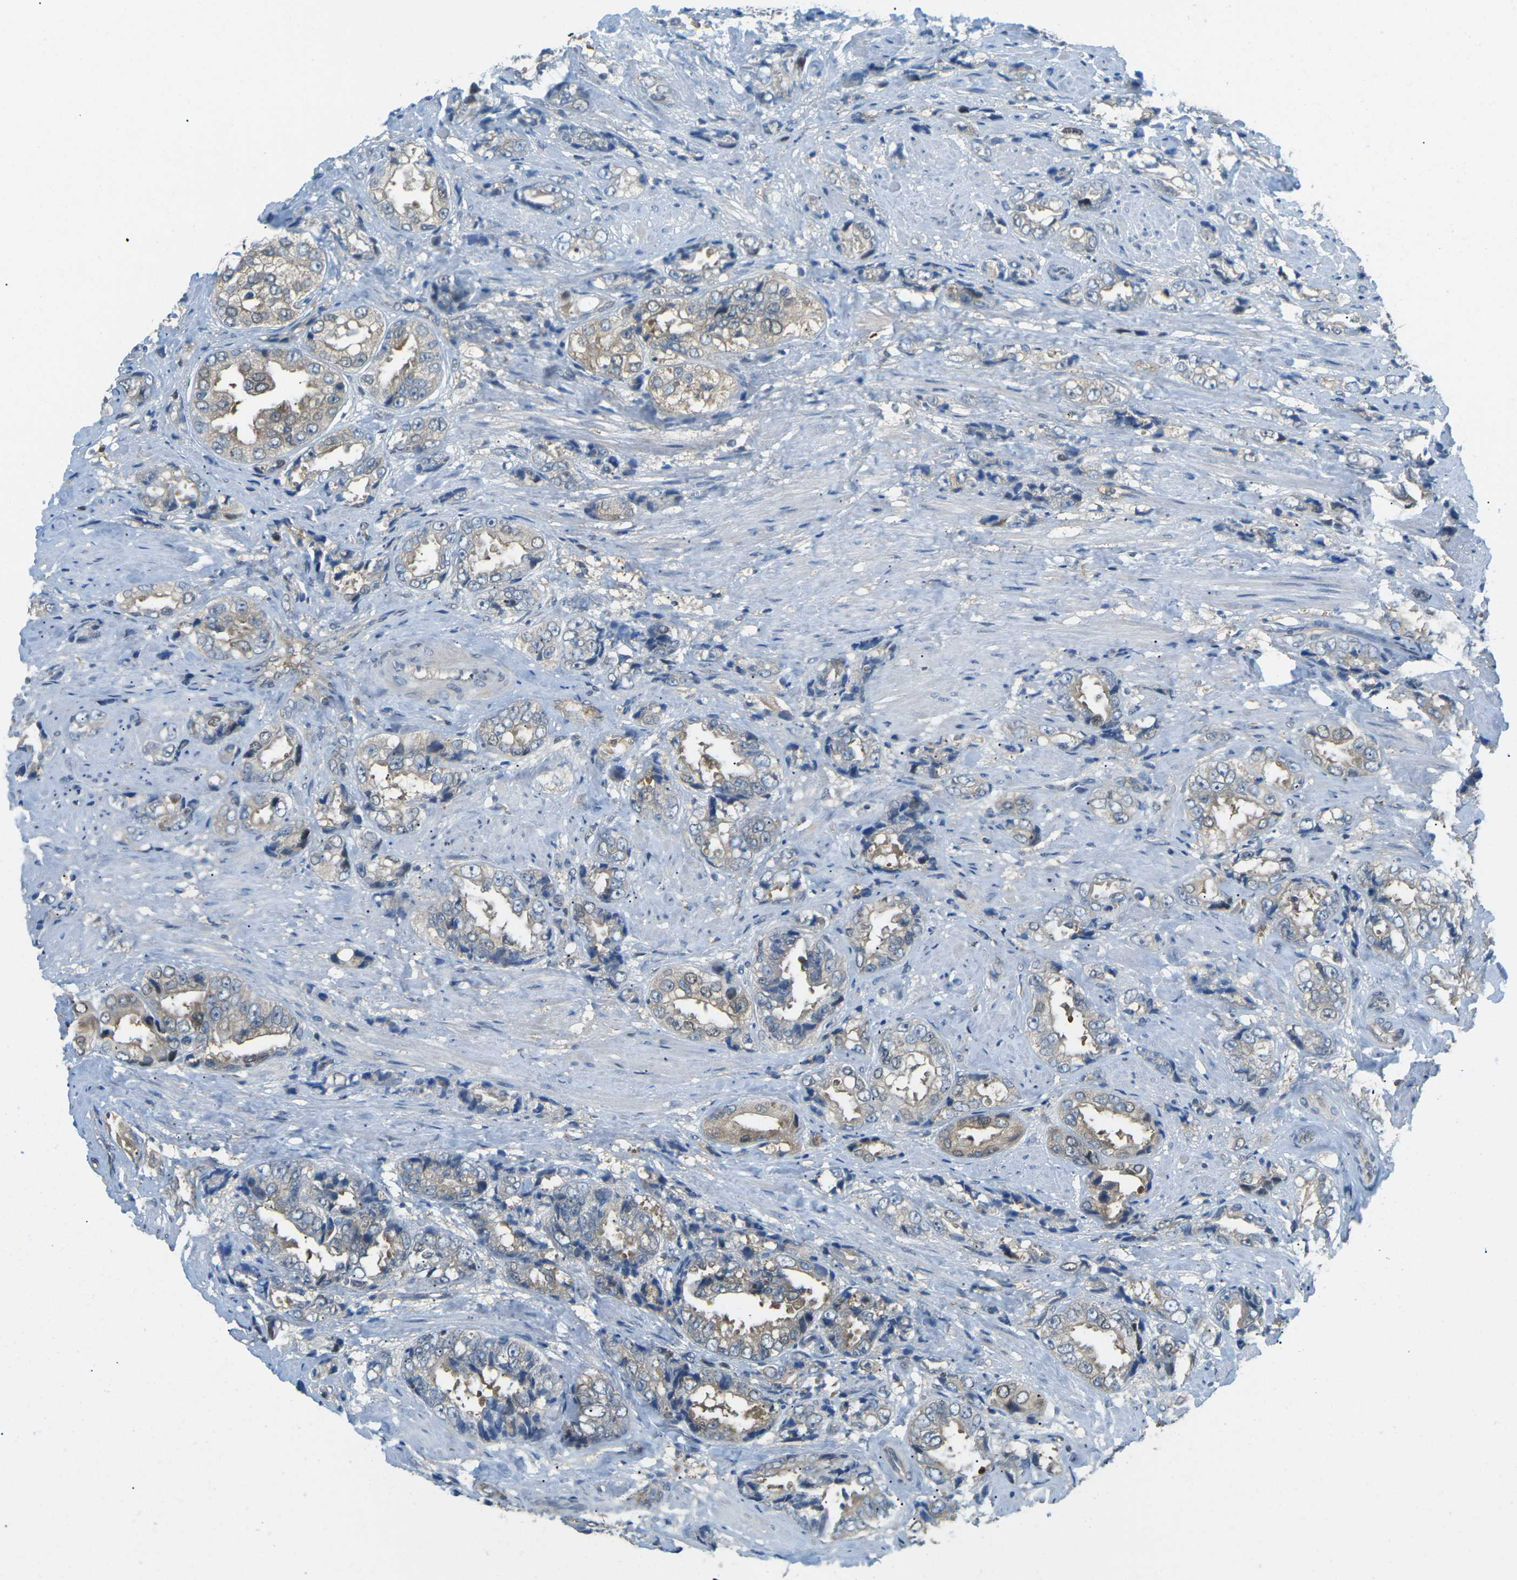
{"staining": {"intensity": "weak", "quantity": ">75%", "location": "cytoplasmic/membranous"}, "tissue": "prostate cancer", "cell_type": "Tumor cells", "image_type": "cancer", "snomed": [{"axis": "morphology", "description": "Adenocarcinoma, High grade"}, {"axis": "topography", "description": "Prostate"}], "caption": "Immunohistochemical staining of human prostate cancer (adenocarcinoma (high-grade)) reveals weak cytoplasmic/membranous protein expression in approximately >75% of tumor cells.", "gene": "PIEZO2", "patient": {"sex": "male", "age": 61}}